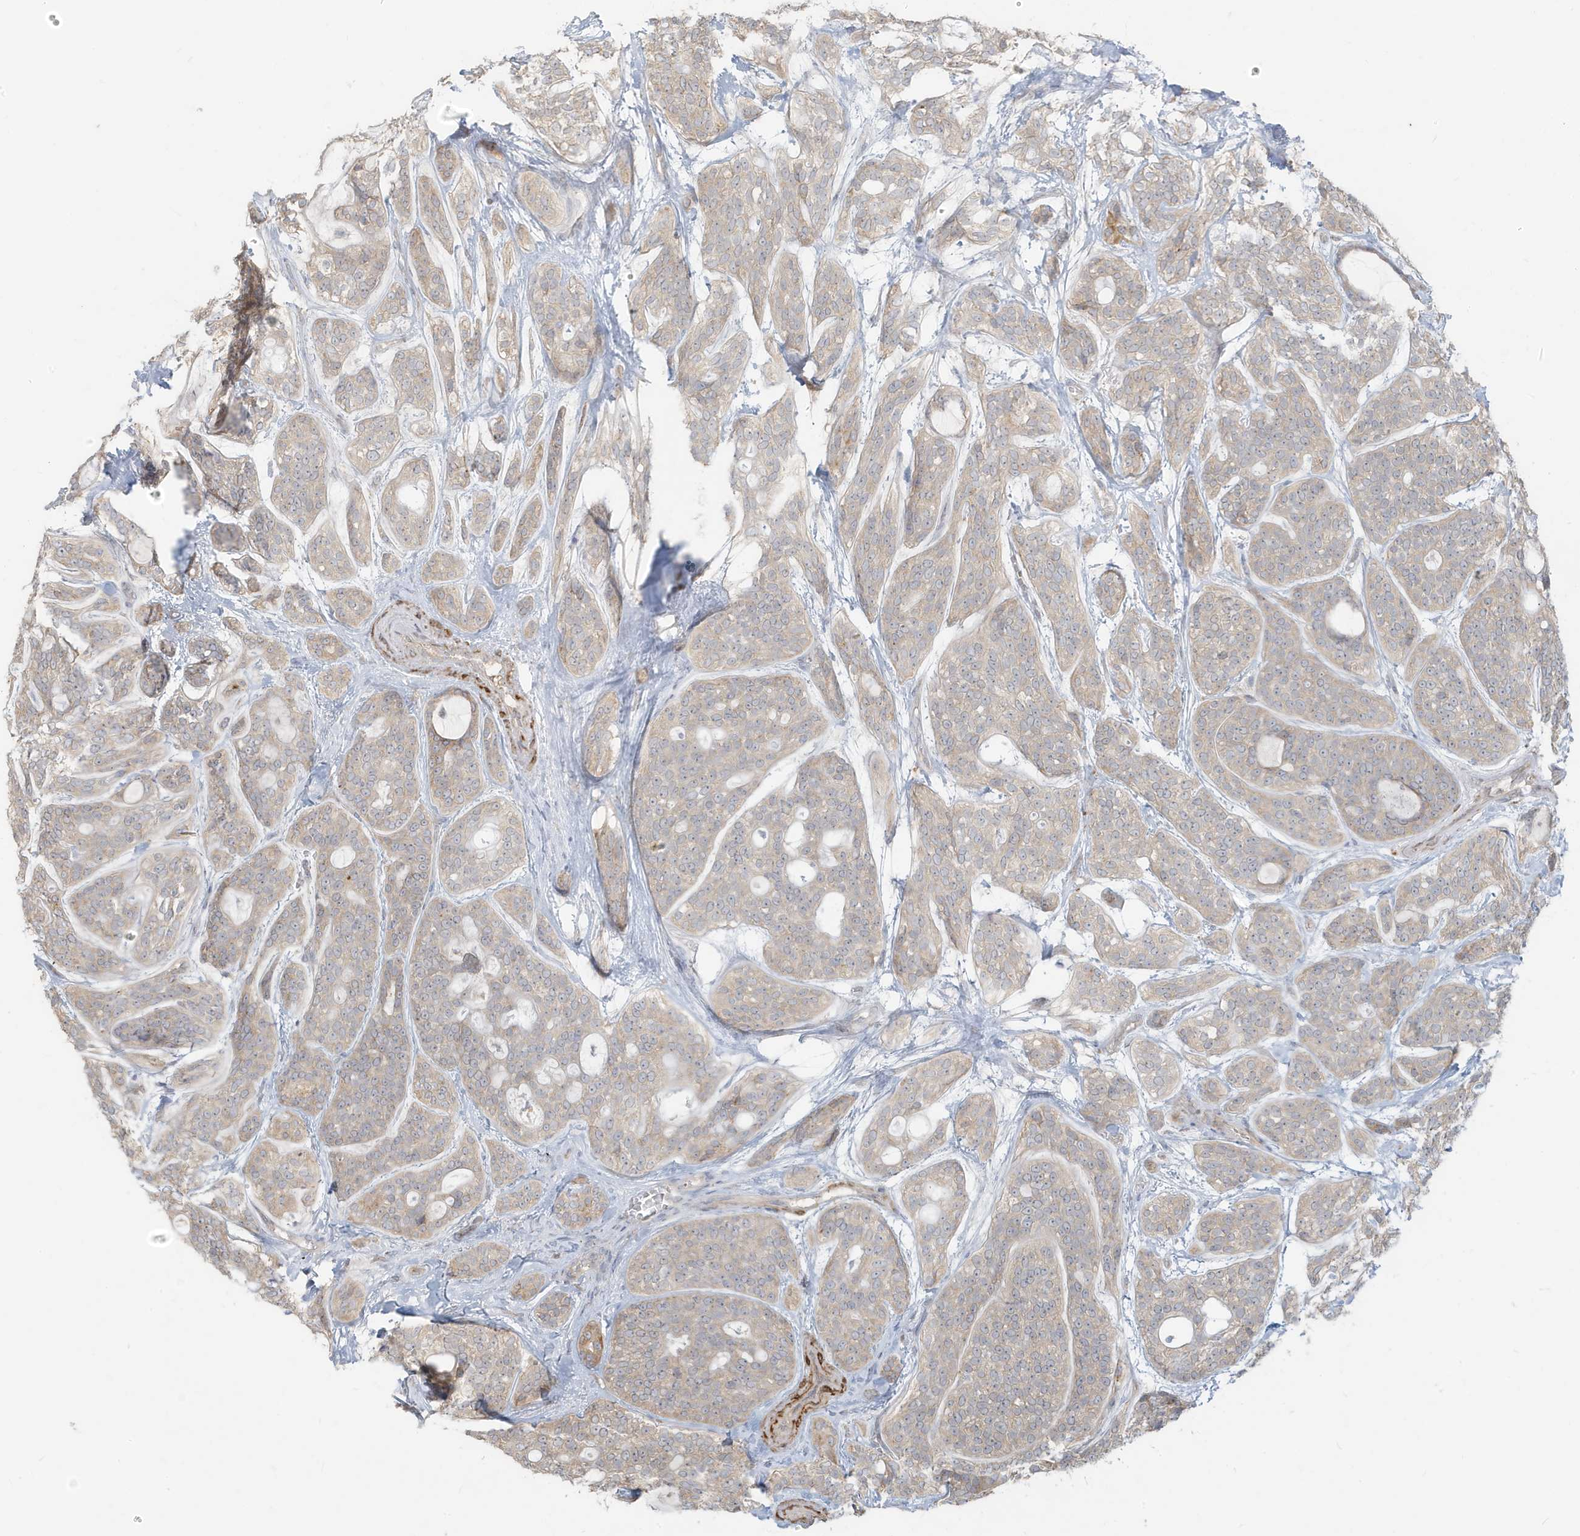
{"staining": {"intensity": "weak", "quantity": "<25%", "location": "cytoplasmic/membranous"}, "tissue": "head and neck cancer", "cell_type": "Tumor cells", "image_type": "cancer", "snomed": [{"axis": "morphology", "description": "Adenocarcinoma, NOS"}, {"axis": "topography", "description": "Head-Neck"}], "caption": "Tumor cells show no significant positivity in head and neck cancer. The staining is performed using DAB brown chromogen with nuclei counter-stained in using hematoxylin.", "gene": "MCOLN1", "patient": {"sex": "male", "age": 66}}